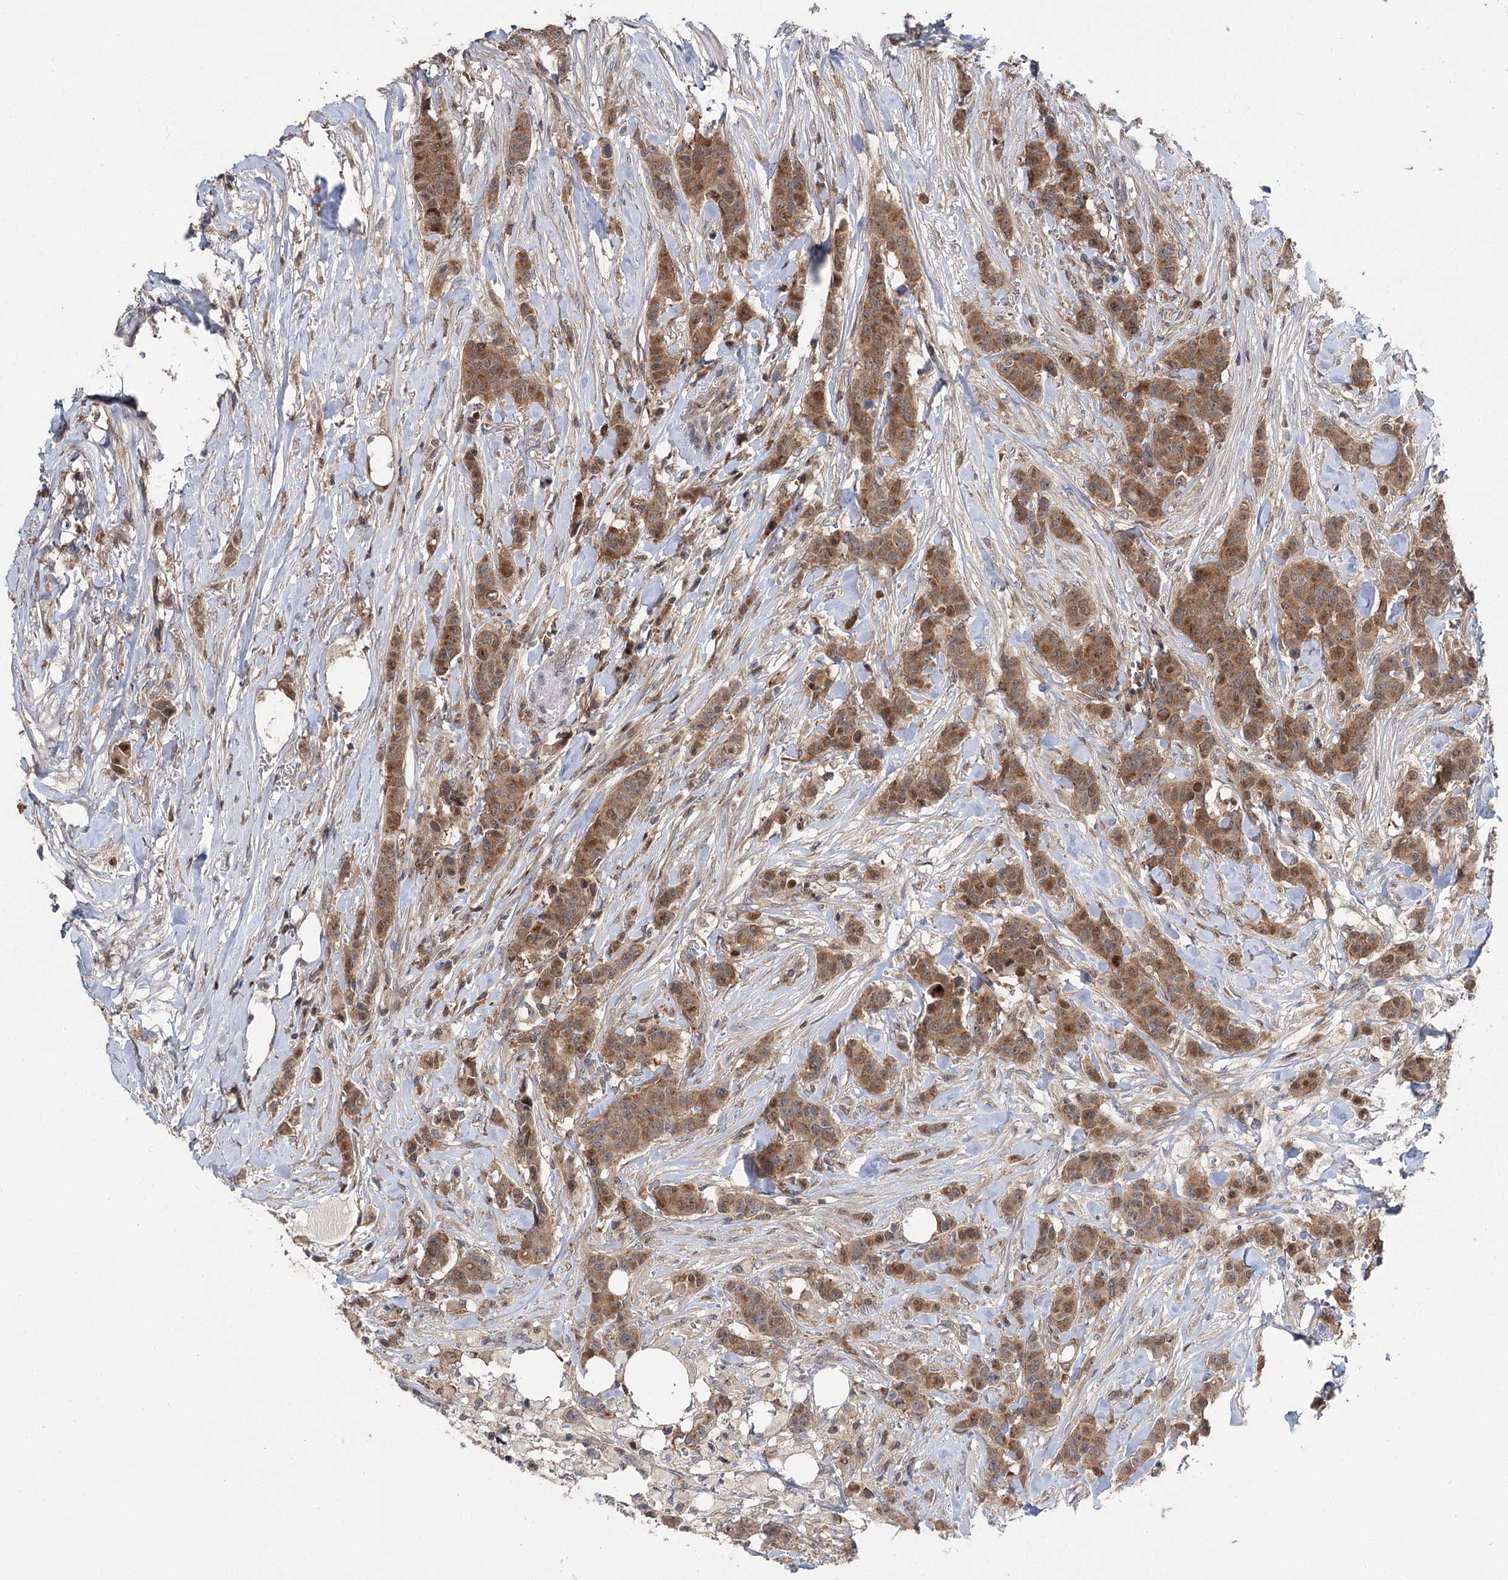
{"staining": {"intensity": "moderate", "quantity": ">75%", "location": "cytoplasmic/membranous,nuclear"}, "tissue": "breast cancer", "cell_type": "Tumor cells", "image_type": "cancer", "snomed": [{"axis": "morphology", "description": "Duct carcinoma"}, {"axis": "topography", "description": "Breast"}], "caption": "Intraductal carcinoma (breast) stained with a brown dye reveals moderate cytoplasmic/membranous and nuclear positive expression in approximately >75% of tumor cells.", "gene": "STX6", "patient": {"sex": "female", "age": 40}}